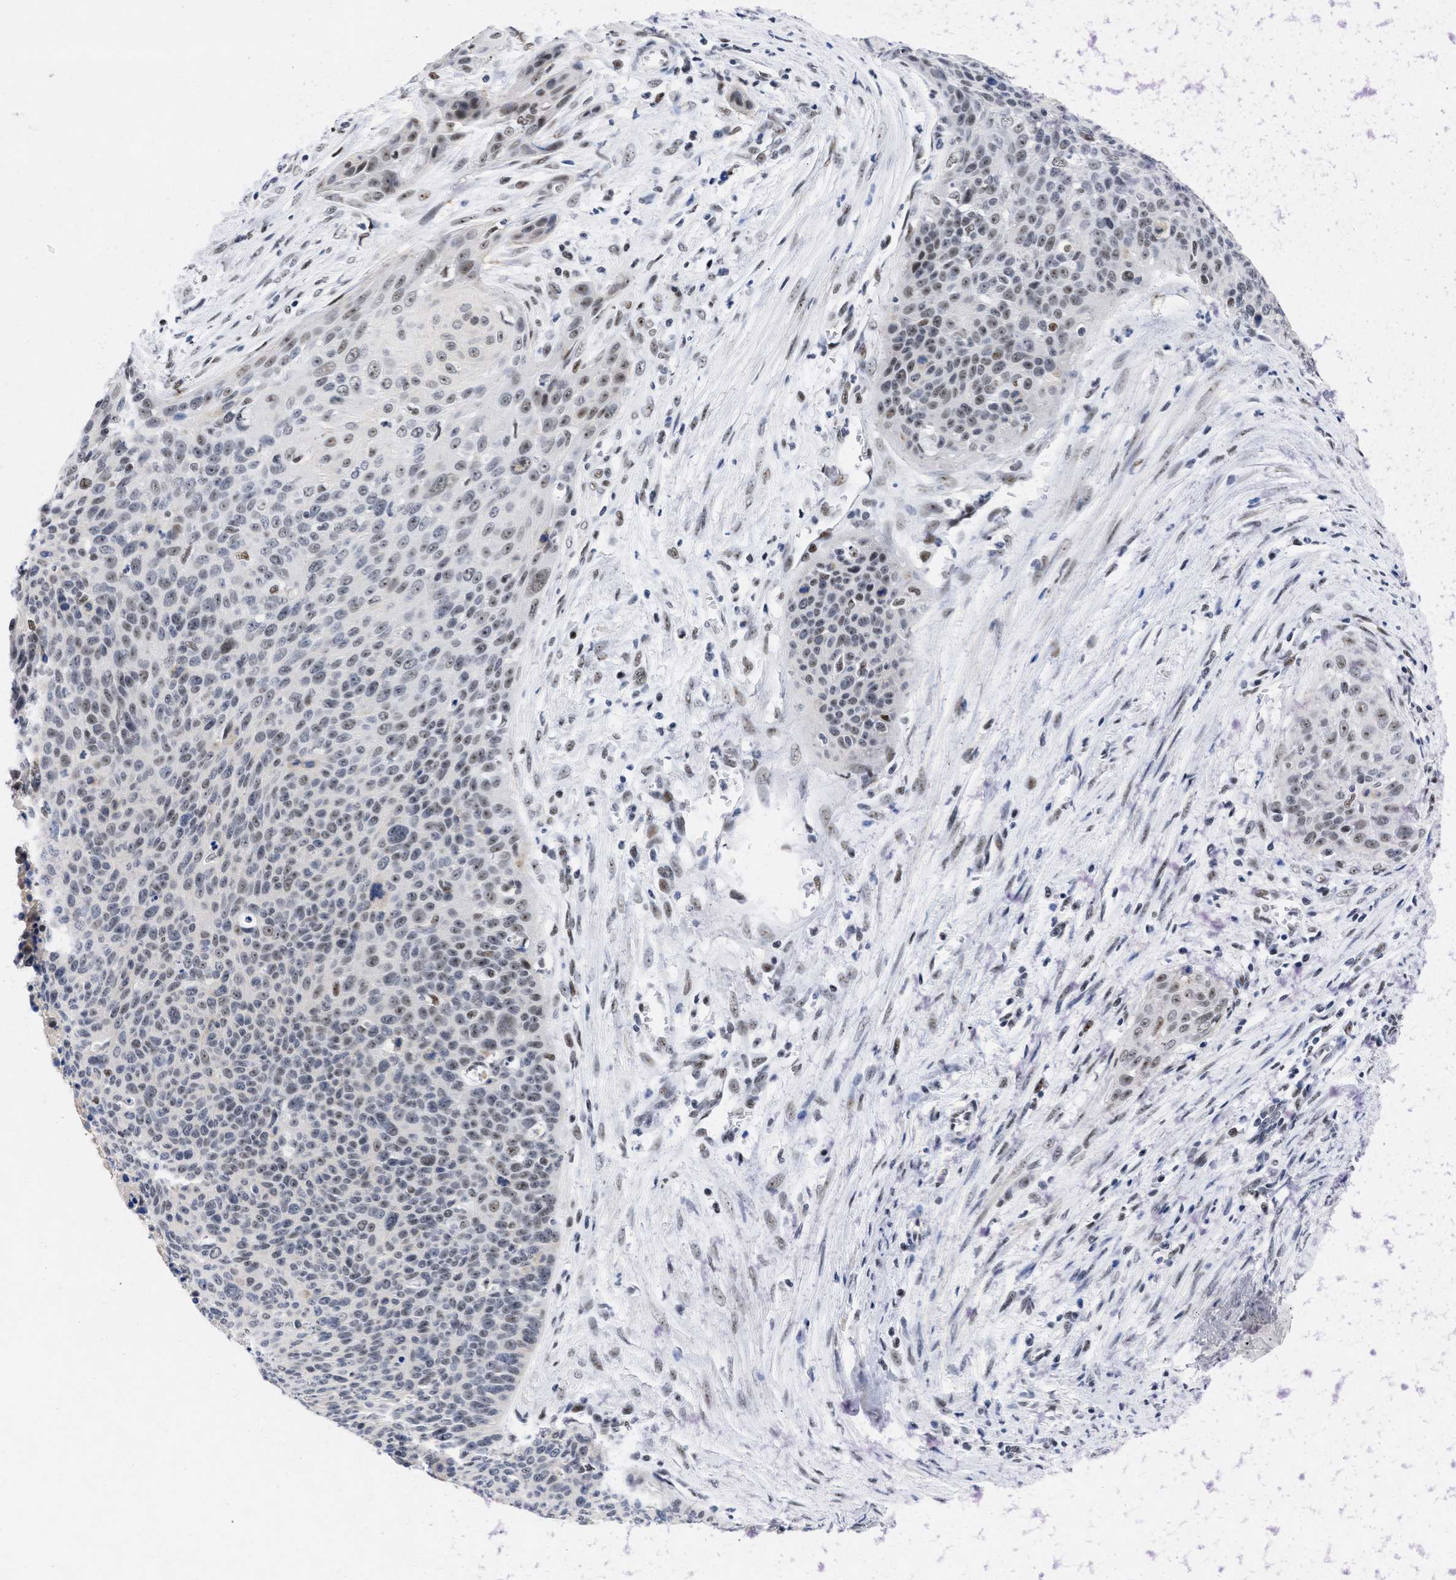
{"staining": {"intensity": "weak", "quantity": ">75%", "location": "nuclear"}, "tissue": "cervical cancer", "cell_type": "Tumor cells", "image_type": "cancer", "snomed": [{"axis": "morphology", "description": "Squamous cell carcinoma, NOS"}, {"axis": "topography", "description": "Cervix"}], "caption": "DAB (3,3'-diaminobenzidine) immunohistochemical staining of human squamous cell carcinoma (cervical) reveals weak nuclear protein staining in about >75% of tumor cells.", "gene": "DDX41", "patient": {"sex": "female", "age": 55}}